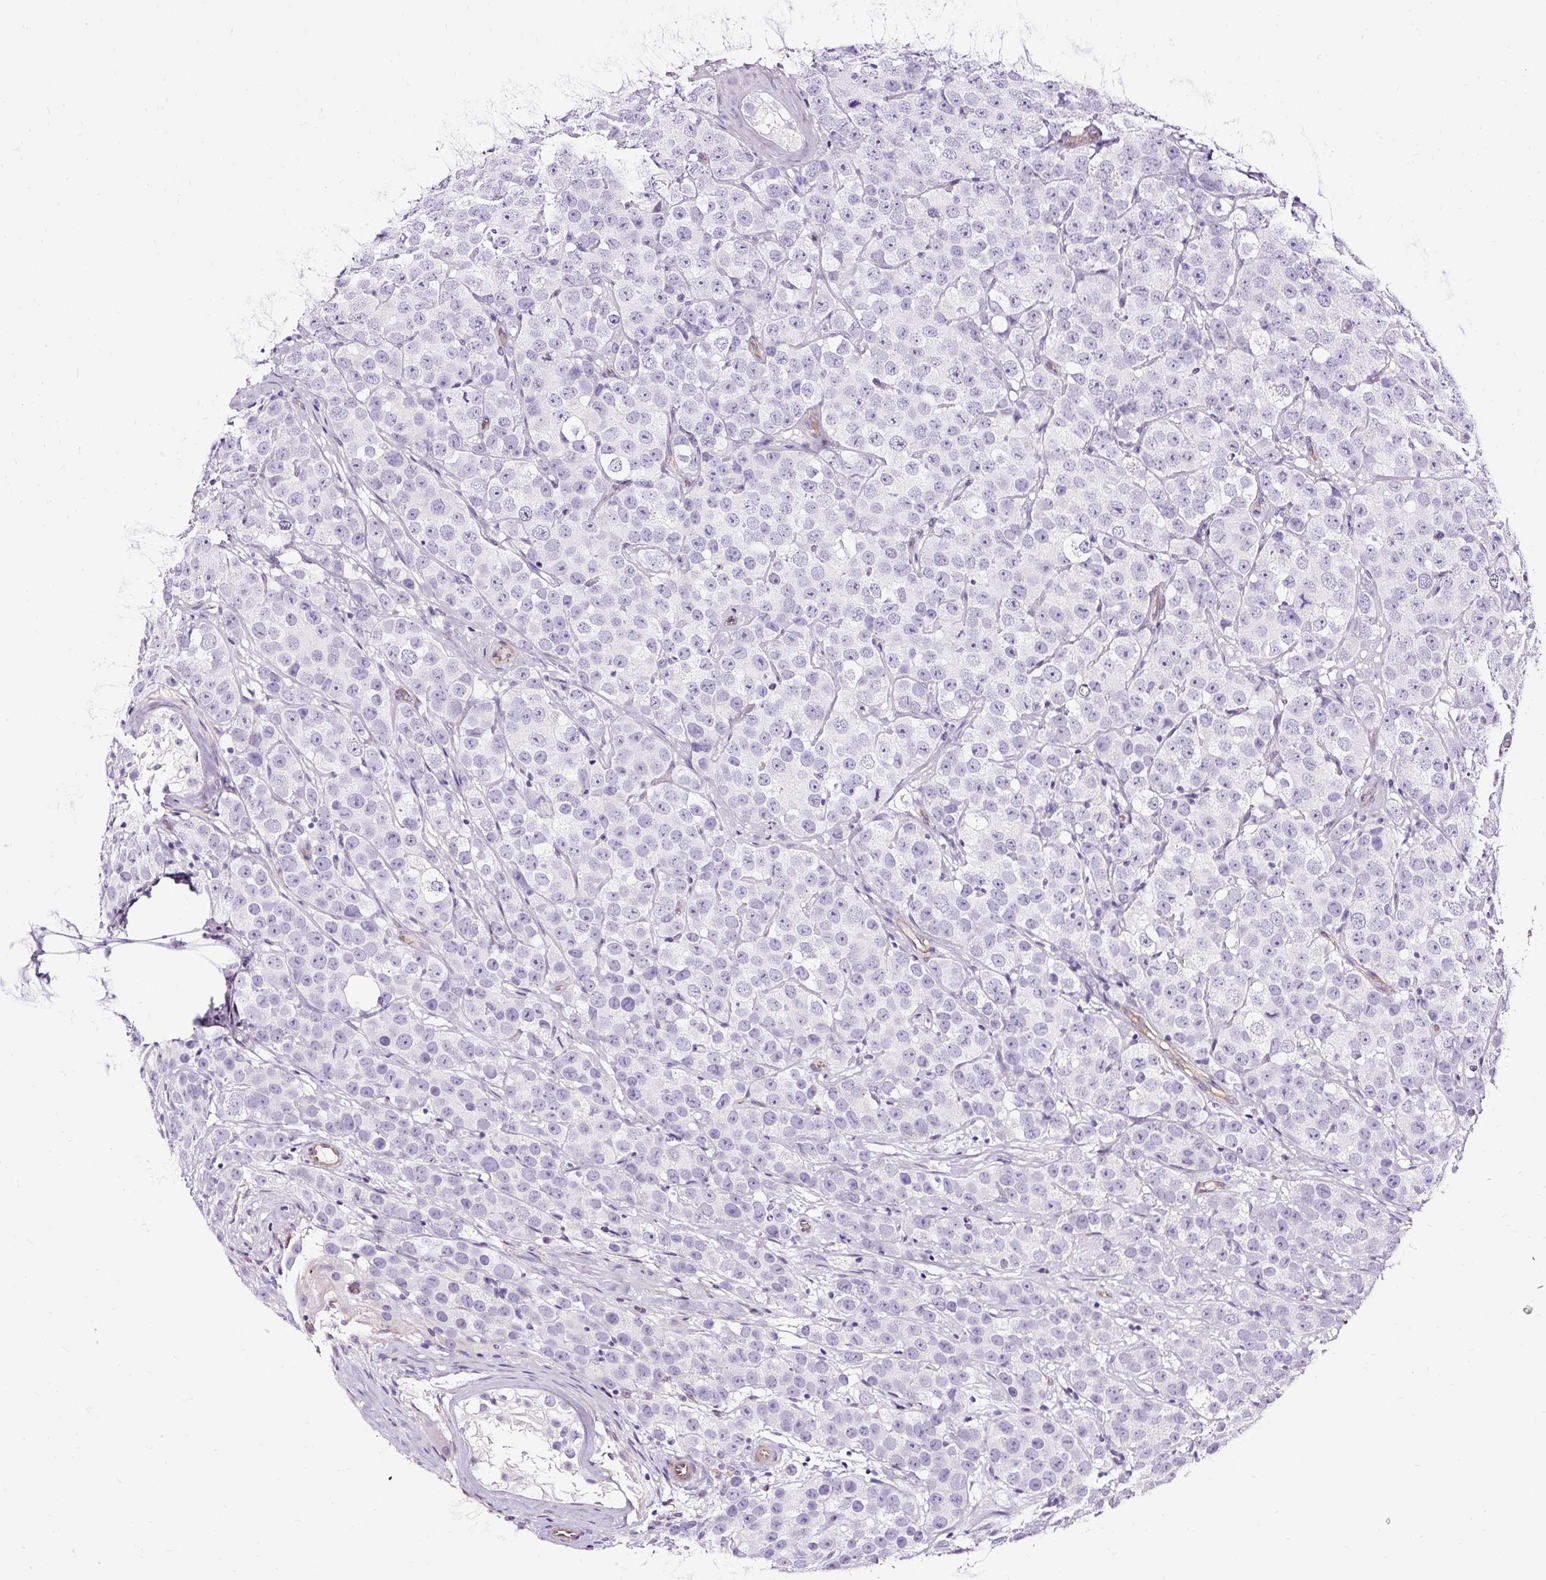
{"staining": {"intensity": "negative", "quantity": "none", "location": "none"}, "tissue": "testis cancer", "cell_type": "Tumor cells", "image_type": "cancer", "snomed": [{"axis": "morphology", "description": "Seminoma, NOS"}, {"axis": "topography", "description": "Testis"}], "caption": "Protein analysis of testis cancer shows no significant staining in tumor cells. (DAB IHC with hematoxylin counter stain).", "gene": "SLC7A8", "patient": {"sex": "male", "age": 28}}